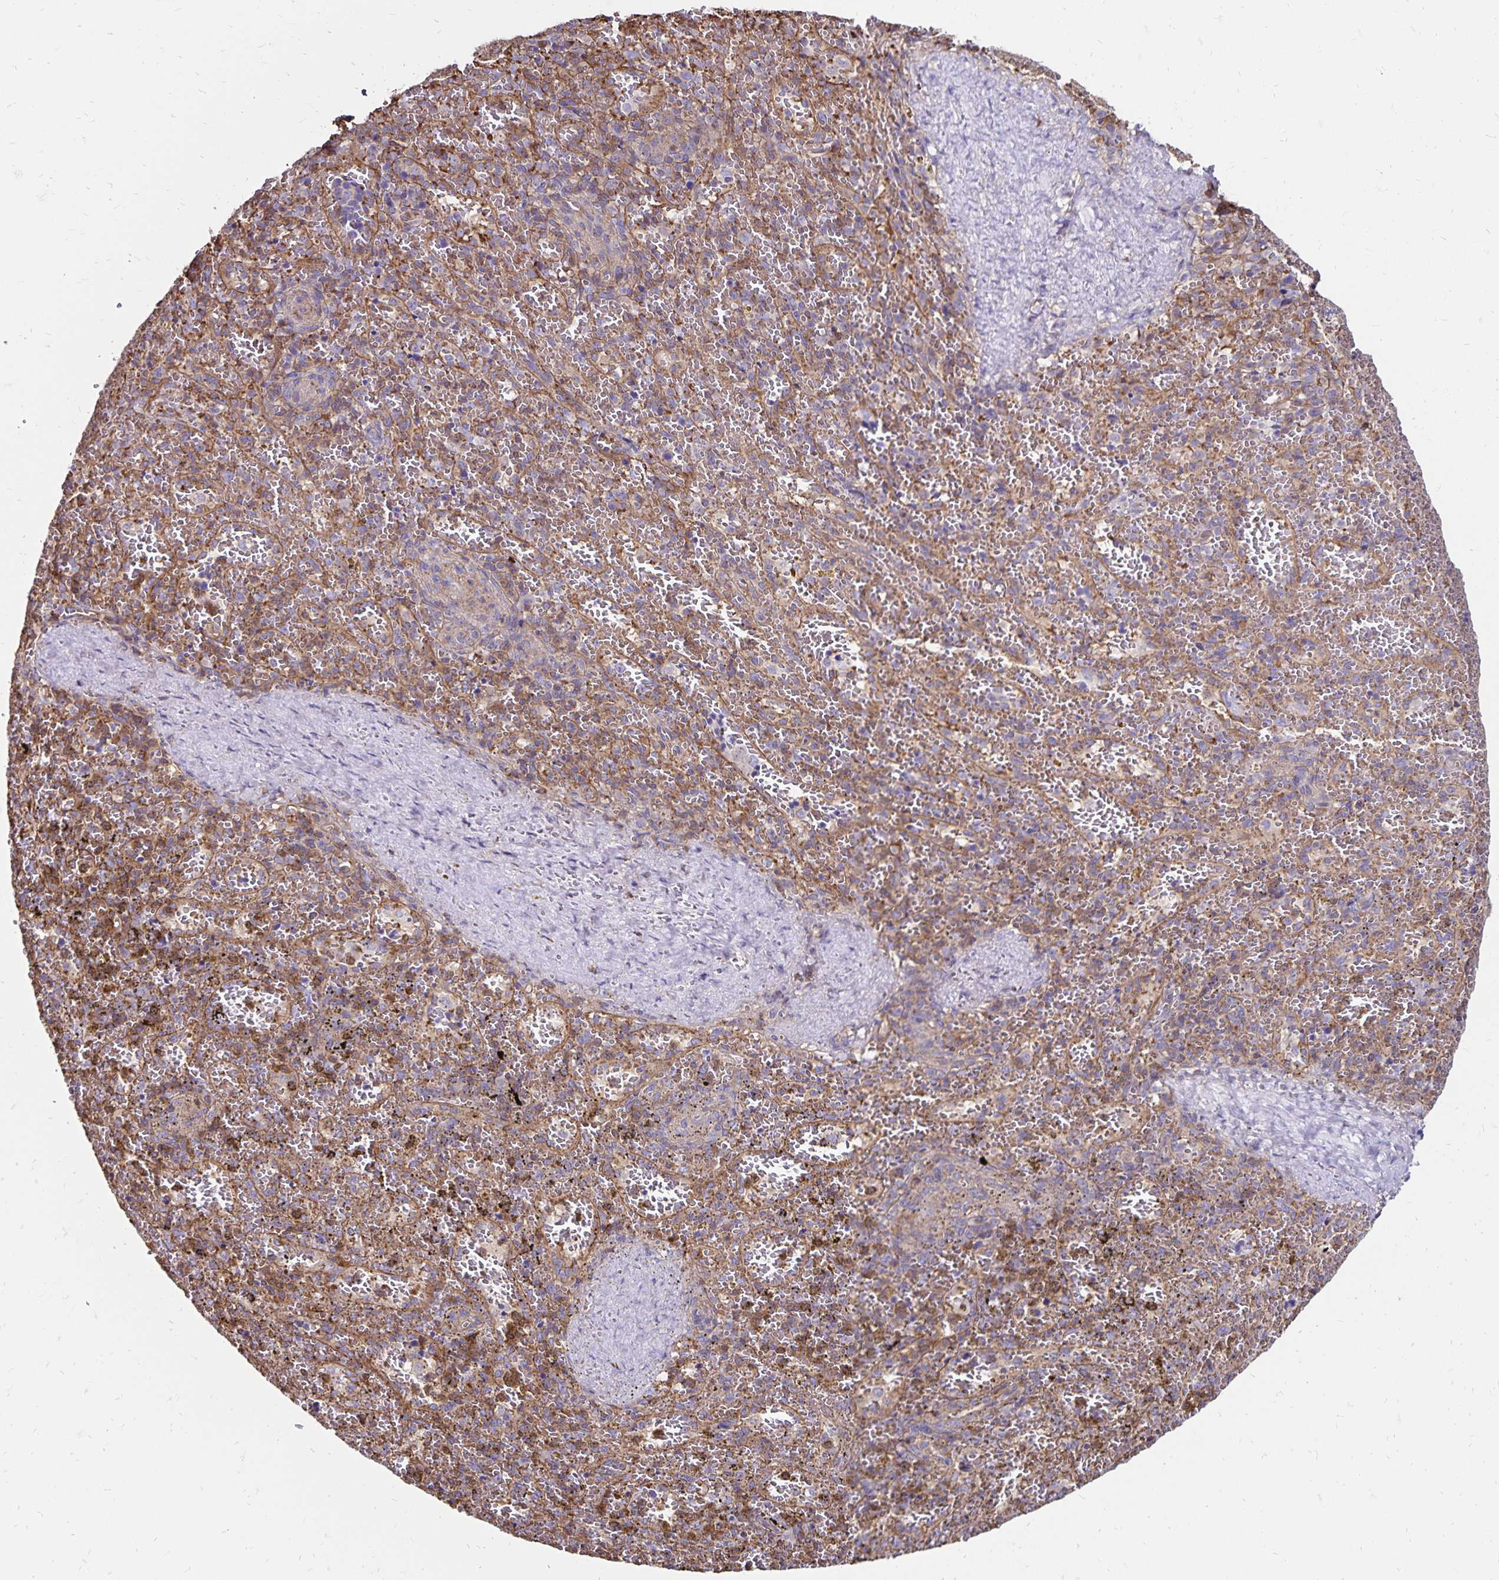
{"staining": {"intensity": "negative", "quantity": "none", "location": "none"}, "tissue": "spleen", "cell_type": "Cells in red pulp", "image_type": "normal", "snomed": [{"axis": "morphology", "description": "Normal tissue, NOS"}, {"axis": "topography", "description": "Spleen"}], "caption": "Normal spleen was stained to show a protein in brown. There is no significant staining in cells in red pulp. (Brightfield microscopy of DAB (3,3'-diaminobenzidine) IHC at high magnification).", "gene": "RPRML", "patient": {"sex": "female", "age": 50}}